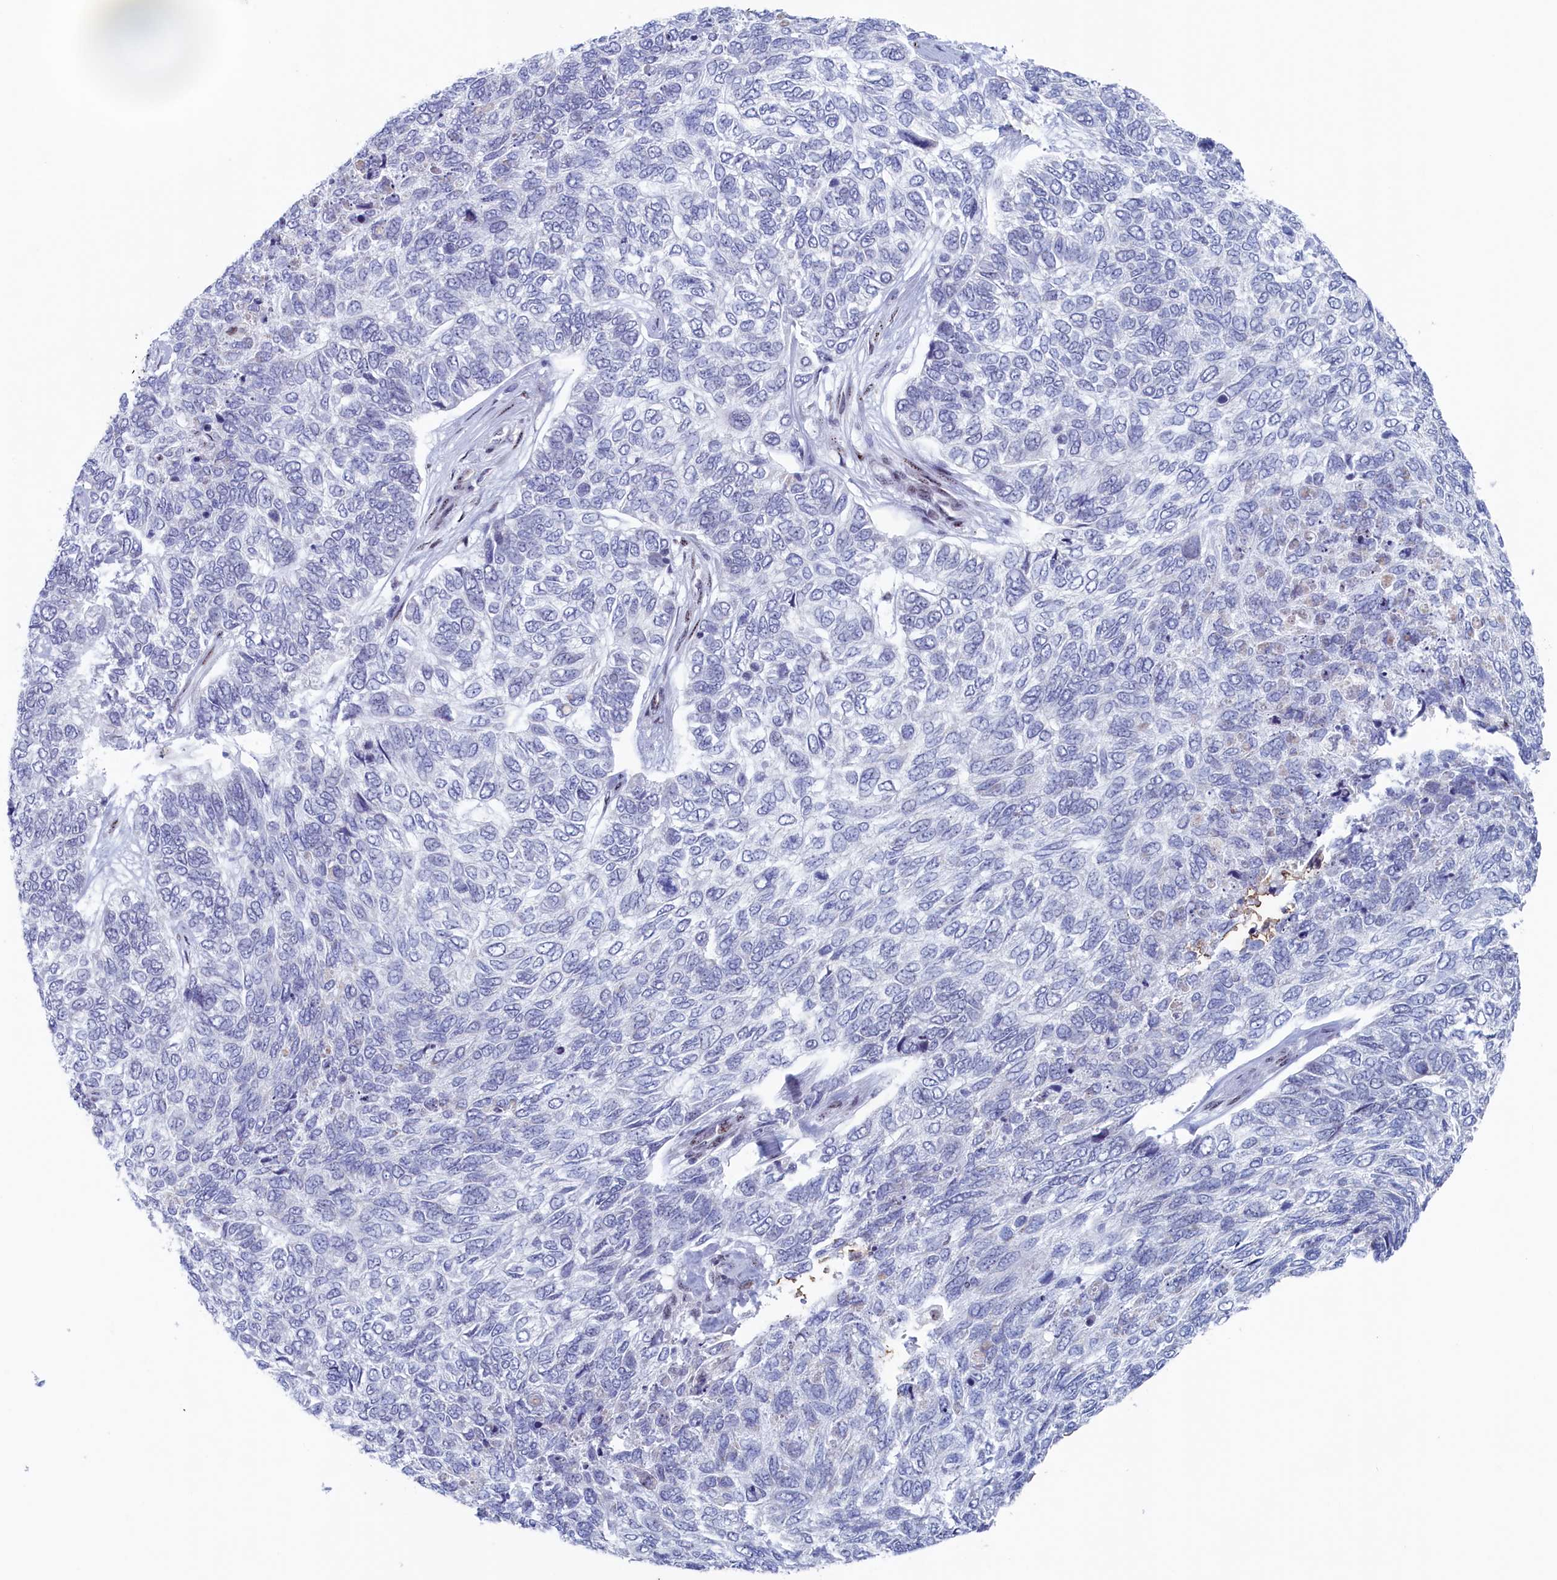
{"staining": {"intensity": "negative", "quantity": "none", "location": "none"}, "tissue": "skin cancer", "cell_type": "Tumor cells", "image_type": "cancer", "snomed": [{"axis": "morphology", "description": "Basal cell carcinoma"}, {"axis": "topography", "description": "Skin"}], "caption": "This image is of skin basal cell carcinoma stained with immunohistochemistry to label a protein in brown with the nuclei are counter-stained blue. There is no positivity in tumor cells.", "gene": "WDR76", "patient": {"sex": "female", "age": 65}}